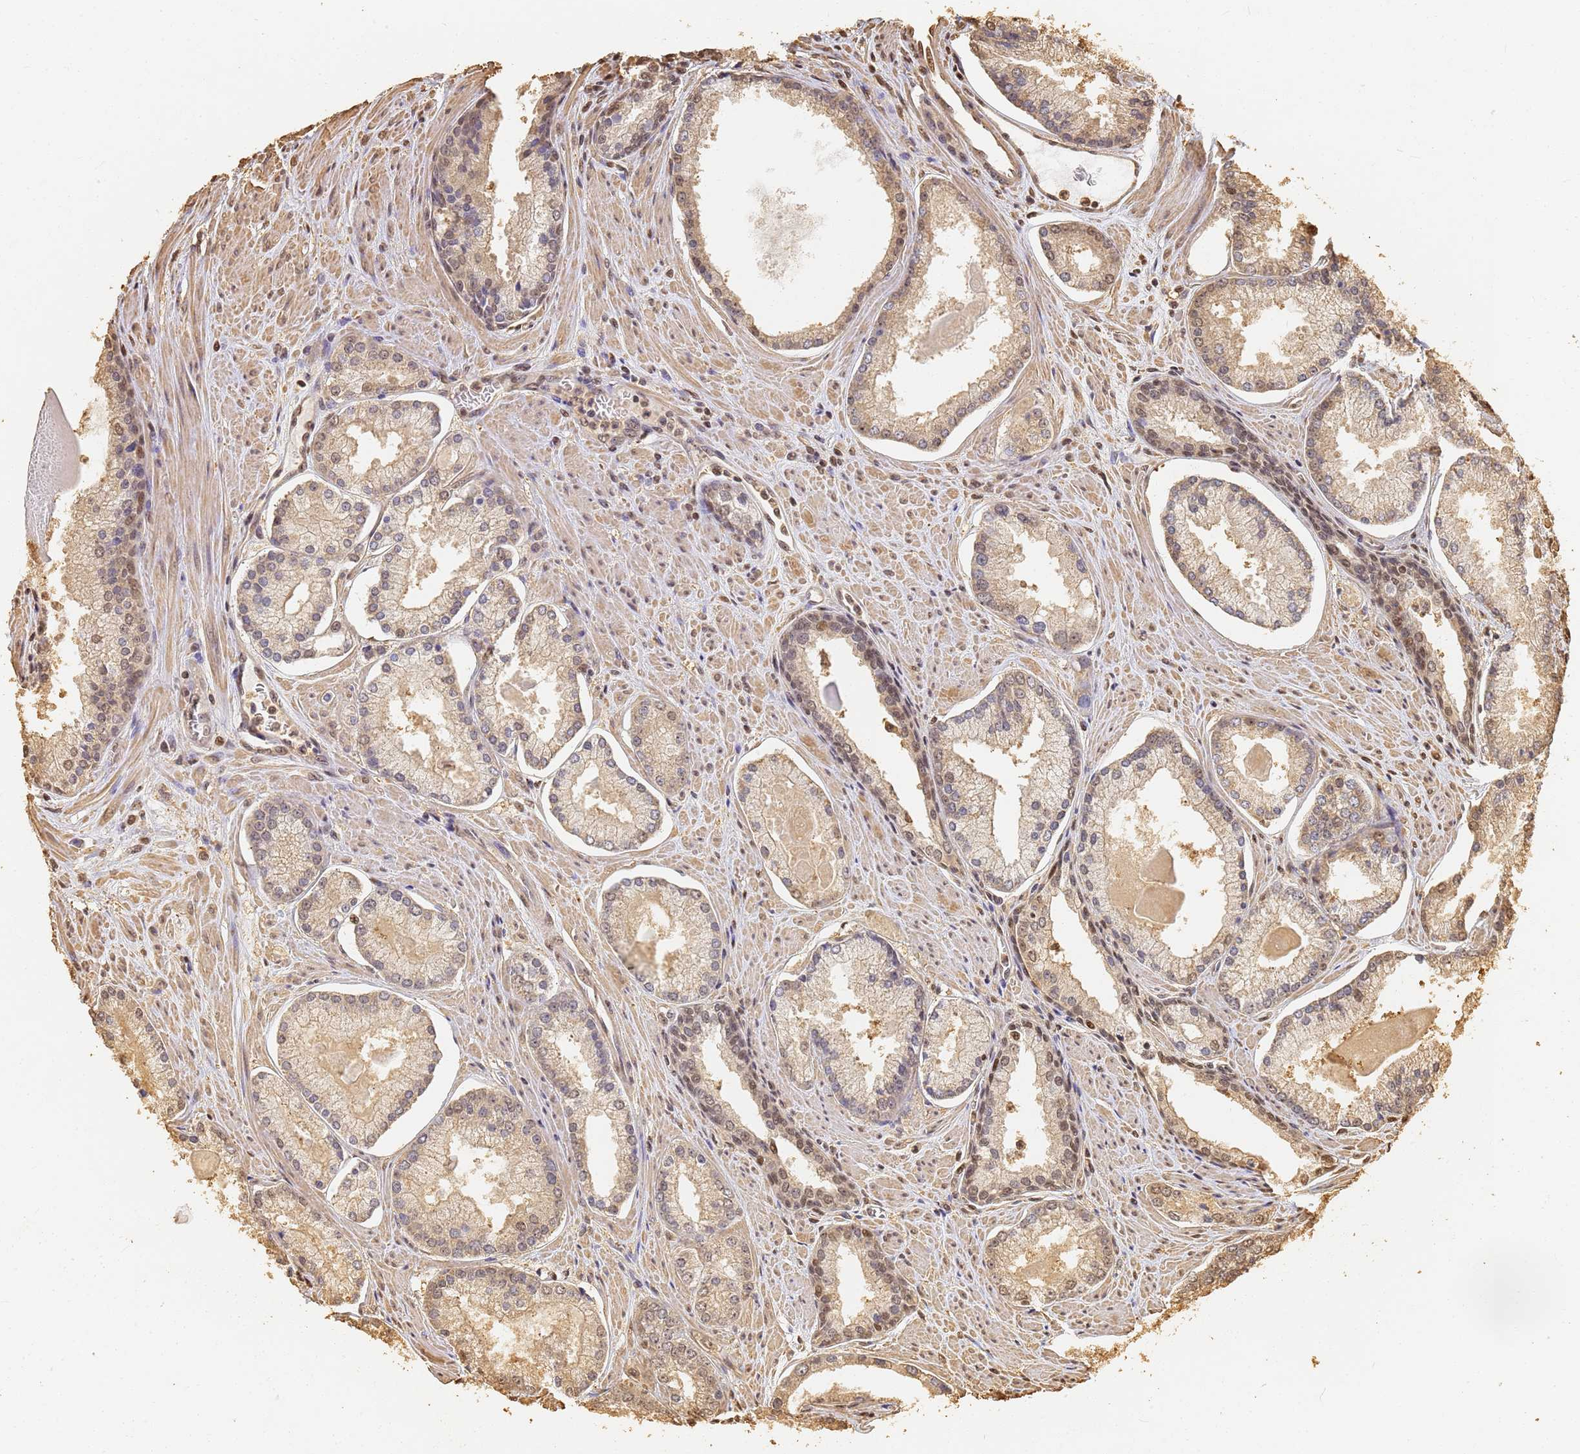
{"staining": {"intensity": "weak", "quantity": "<25%", "location": "cytoplasmic/membranous,nuclear"}, "tissue": "prostate cancer", "cell_type": "Tumor cells", "image_type": "cancer", "snomed": [{"axis": "morphology", "description": "Adenocarcinoma, Low grade"}, {"axis": "topography", "description": "Prostate"}], "caption": "IHC photomicrograph of neoplastic tissue: human prostate cancer (adenocarcinoma (low-grade)) stained with DAB reveals no significant protein positivity in tumor cells. (Stains: DAB (3,3'-diaminobenzidine) IHC with hematoxylin counter stain, Microscopy: brightfield microscopy at high magnification).", "gene": "JAK2", "patient": {"sex": "male", "age": 54}}